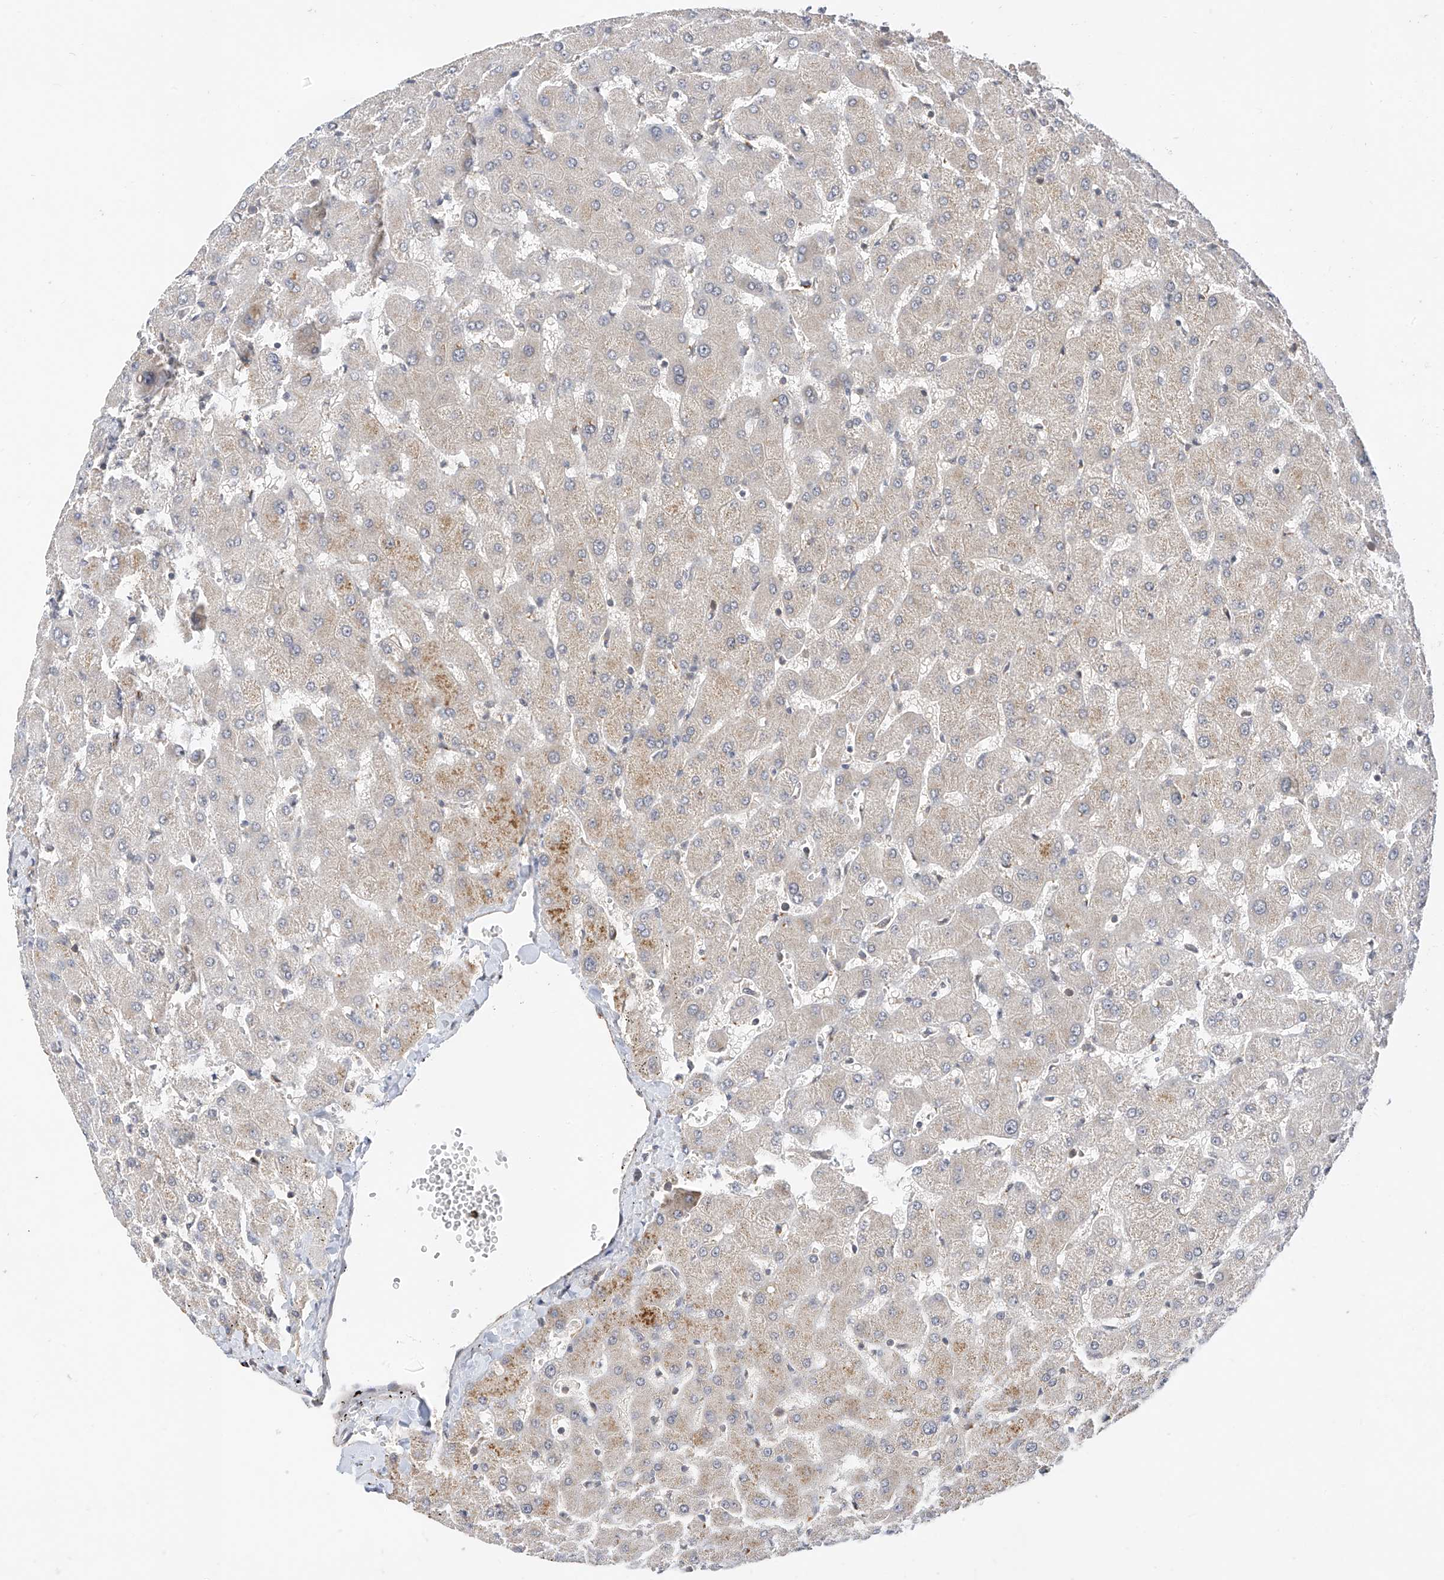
{"staining": {"intensity": "weak", "quantity": "25%-75%", "location": "cytoplasmic/membranous"}, "tissue": "liver", "cell_type": "Cholangiocytes", "image_type": "normal", "snomed": [{"axis": "morphology", "description": "Normal tissue, NOS"}, {"axis": "topography", "description": "Liver"}], "caption": "IHC (DAB) staining of benign liver shows weak cytoplasmic/membranous protein positivity in approximately 25%-75% of cholangiocytes. The staining was performed using DAB, with brown indicating positive protein expression. Nuclei are stained blue with hematoxylin.", "gene": "MRTFA", "patient": {"sex": "female", "age": 63}}